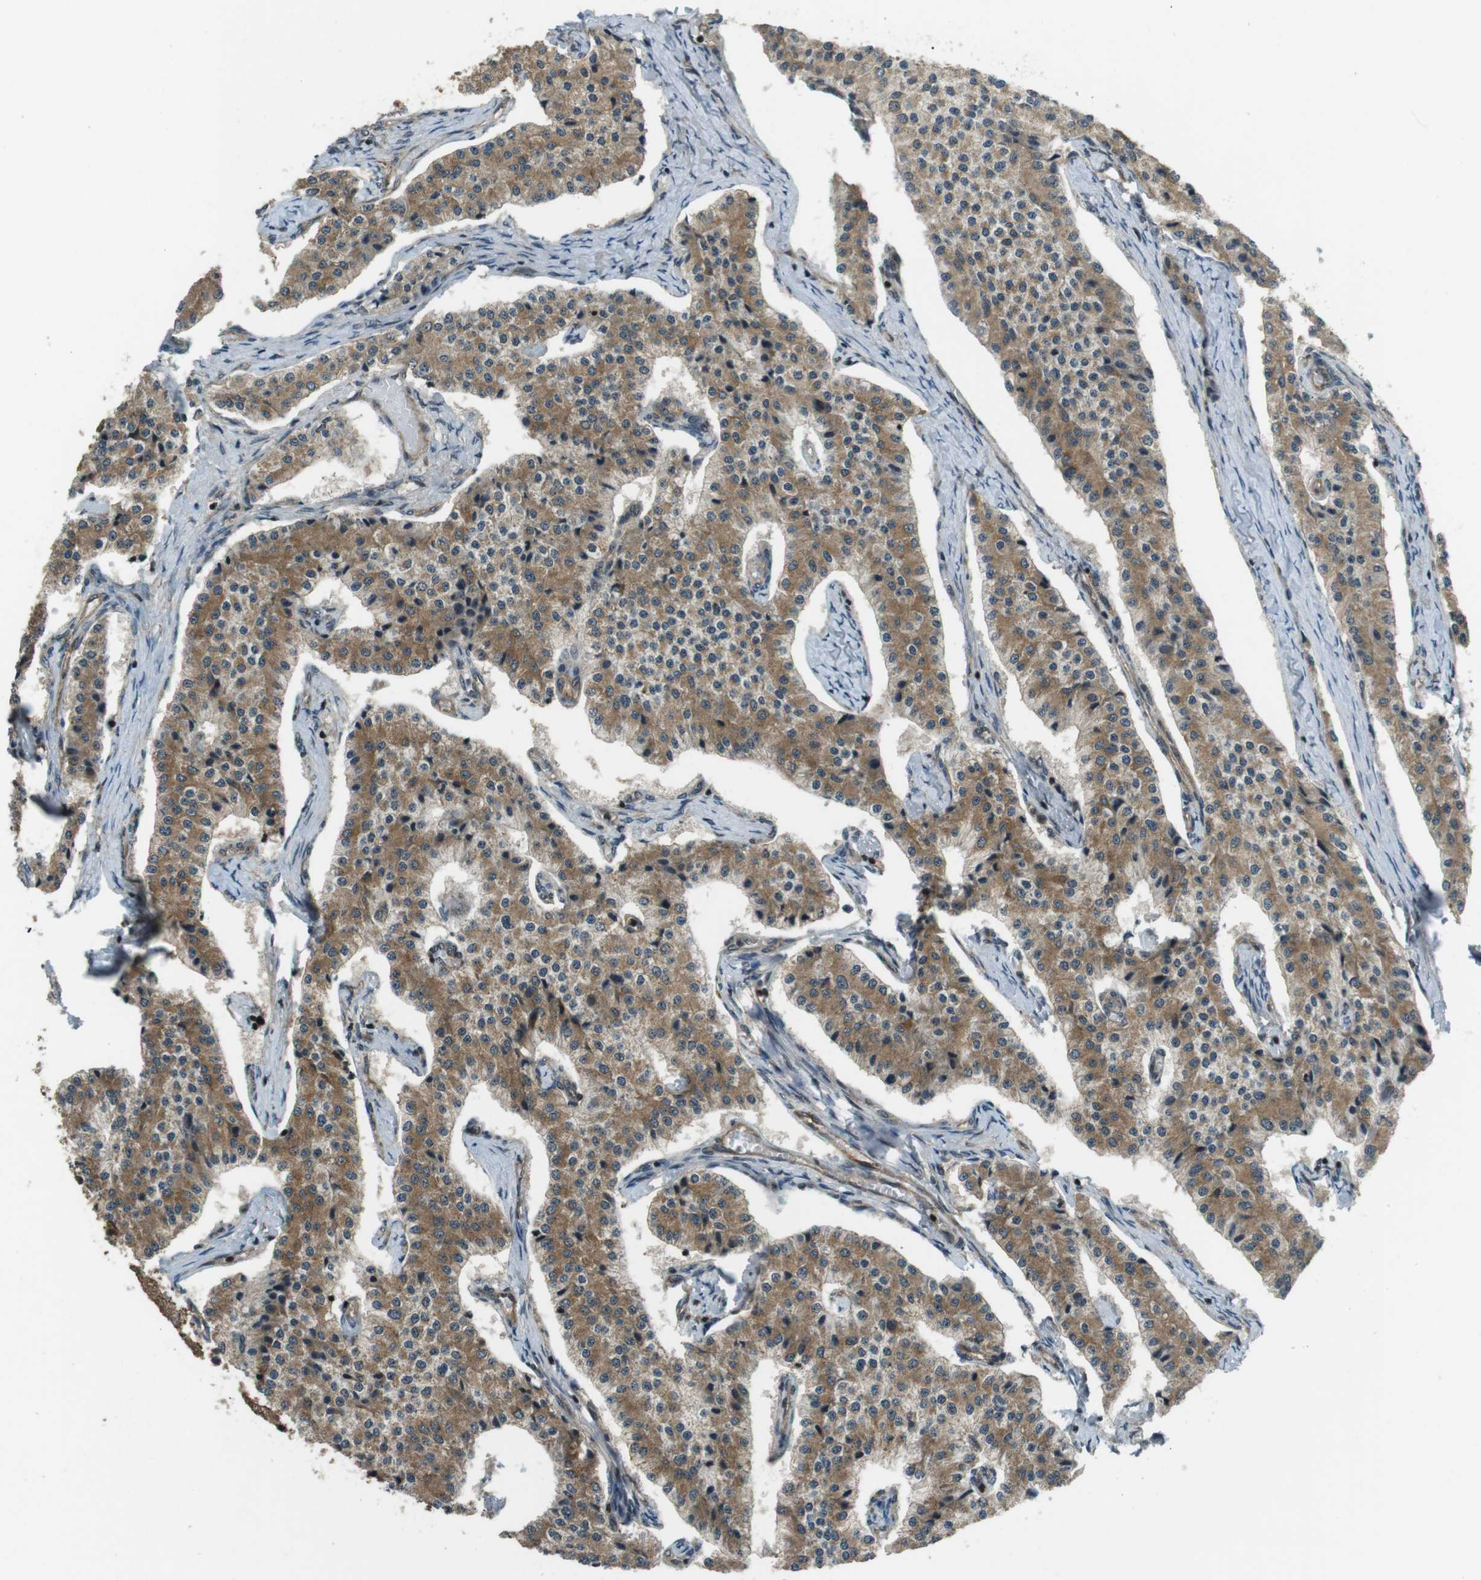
{"staining": {"intensity": "moderate", "quantity": ">75%", "location": "cytoplasmic/membranous"}, "tissue": "carcinoid", "cell_type": "Tumor cells", "image_type": "cancer", "snomed": [{"axis": "morphology", "description": "Carcinoid, malignant, NOS"}, {"axis": "topography", "description": "Colon"}], "caption": "A micrograph of human carcinoid stained for a protein shows moderate cytoplasmic/membranous brown staining in tumor cells.", "gene": "TIAM2", "patient": {"sex": "female", "age": 52}}